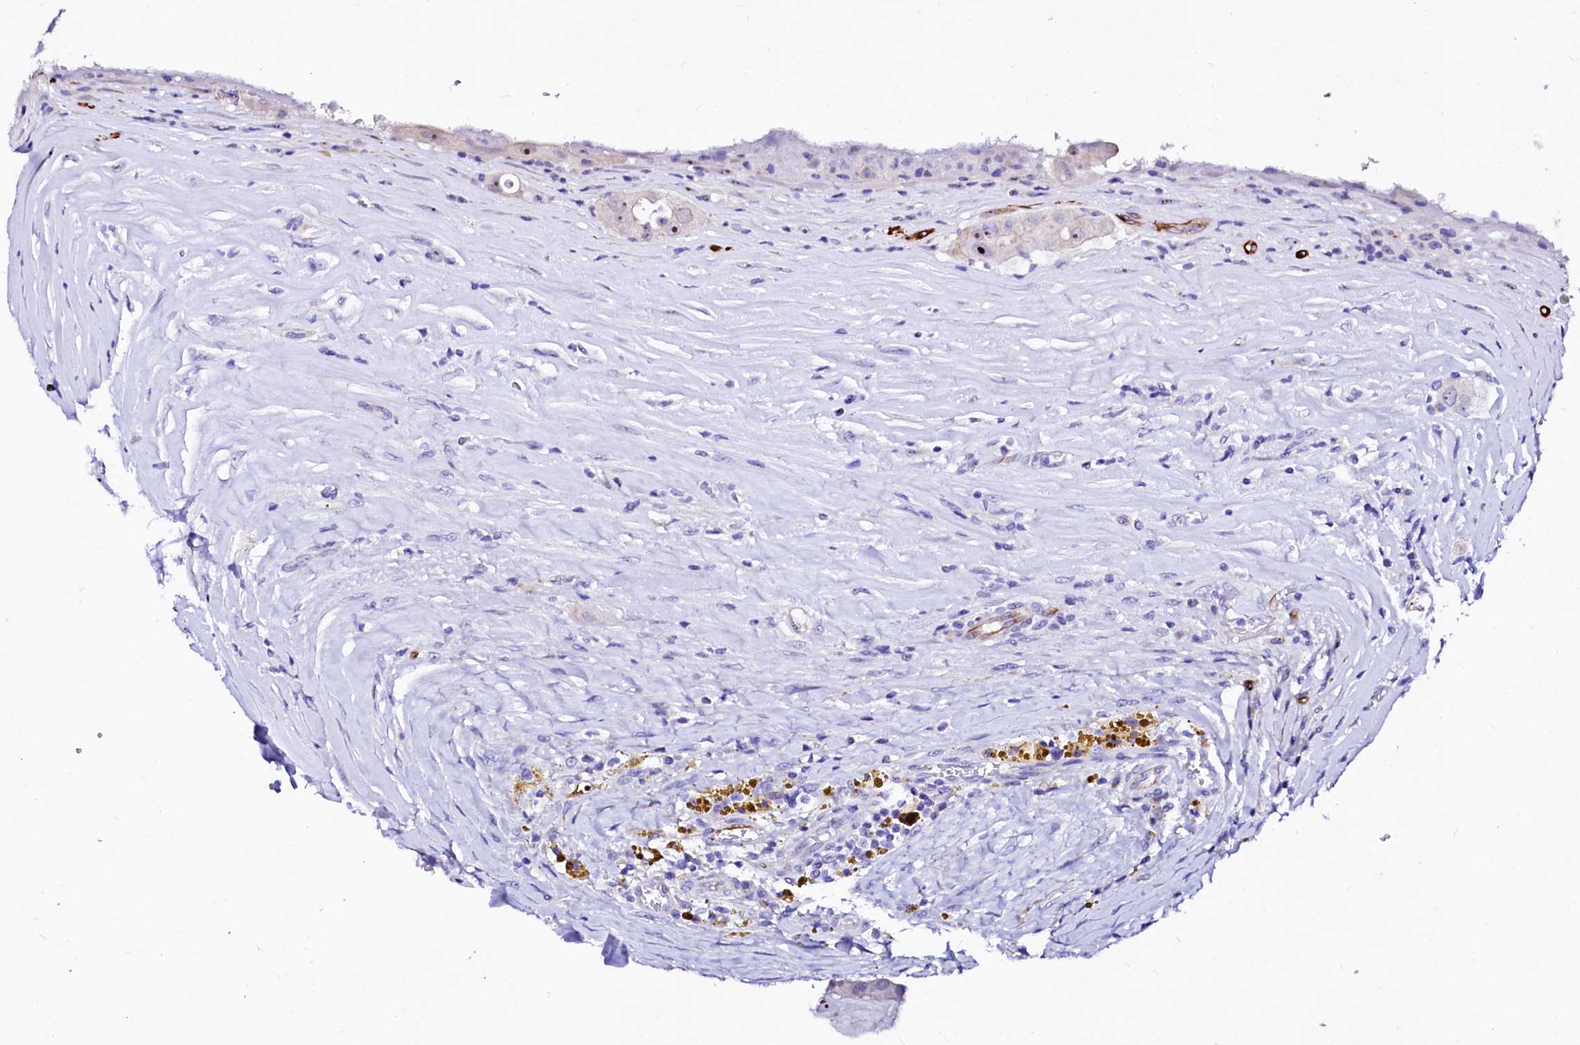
{"staining": {"intensity": "negative", "quantity": "none", "location": "none"}, "tissue": "thyroid cancer", "cell_type": "Tumor cells", "image_type": "cancer", "snomed": [{"axis": "morphology", "description": "Papillary adenocarcinoma, NOS"}, {"axis": "topography", "description": "Thyroid gland"}], "caption": "IHC histopathology image of thyroid papillary adenocarcinoma stained for a protein (brown), which reveals no positivity in tumor cells. (Brightfield microscopy of DAB immunohistochemistry at high magnification).", "gene": "SFR1", "patient": {"sex": "male", "age": 77}}